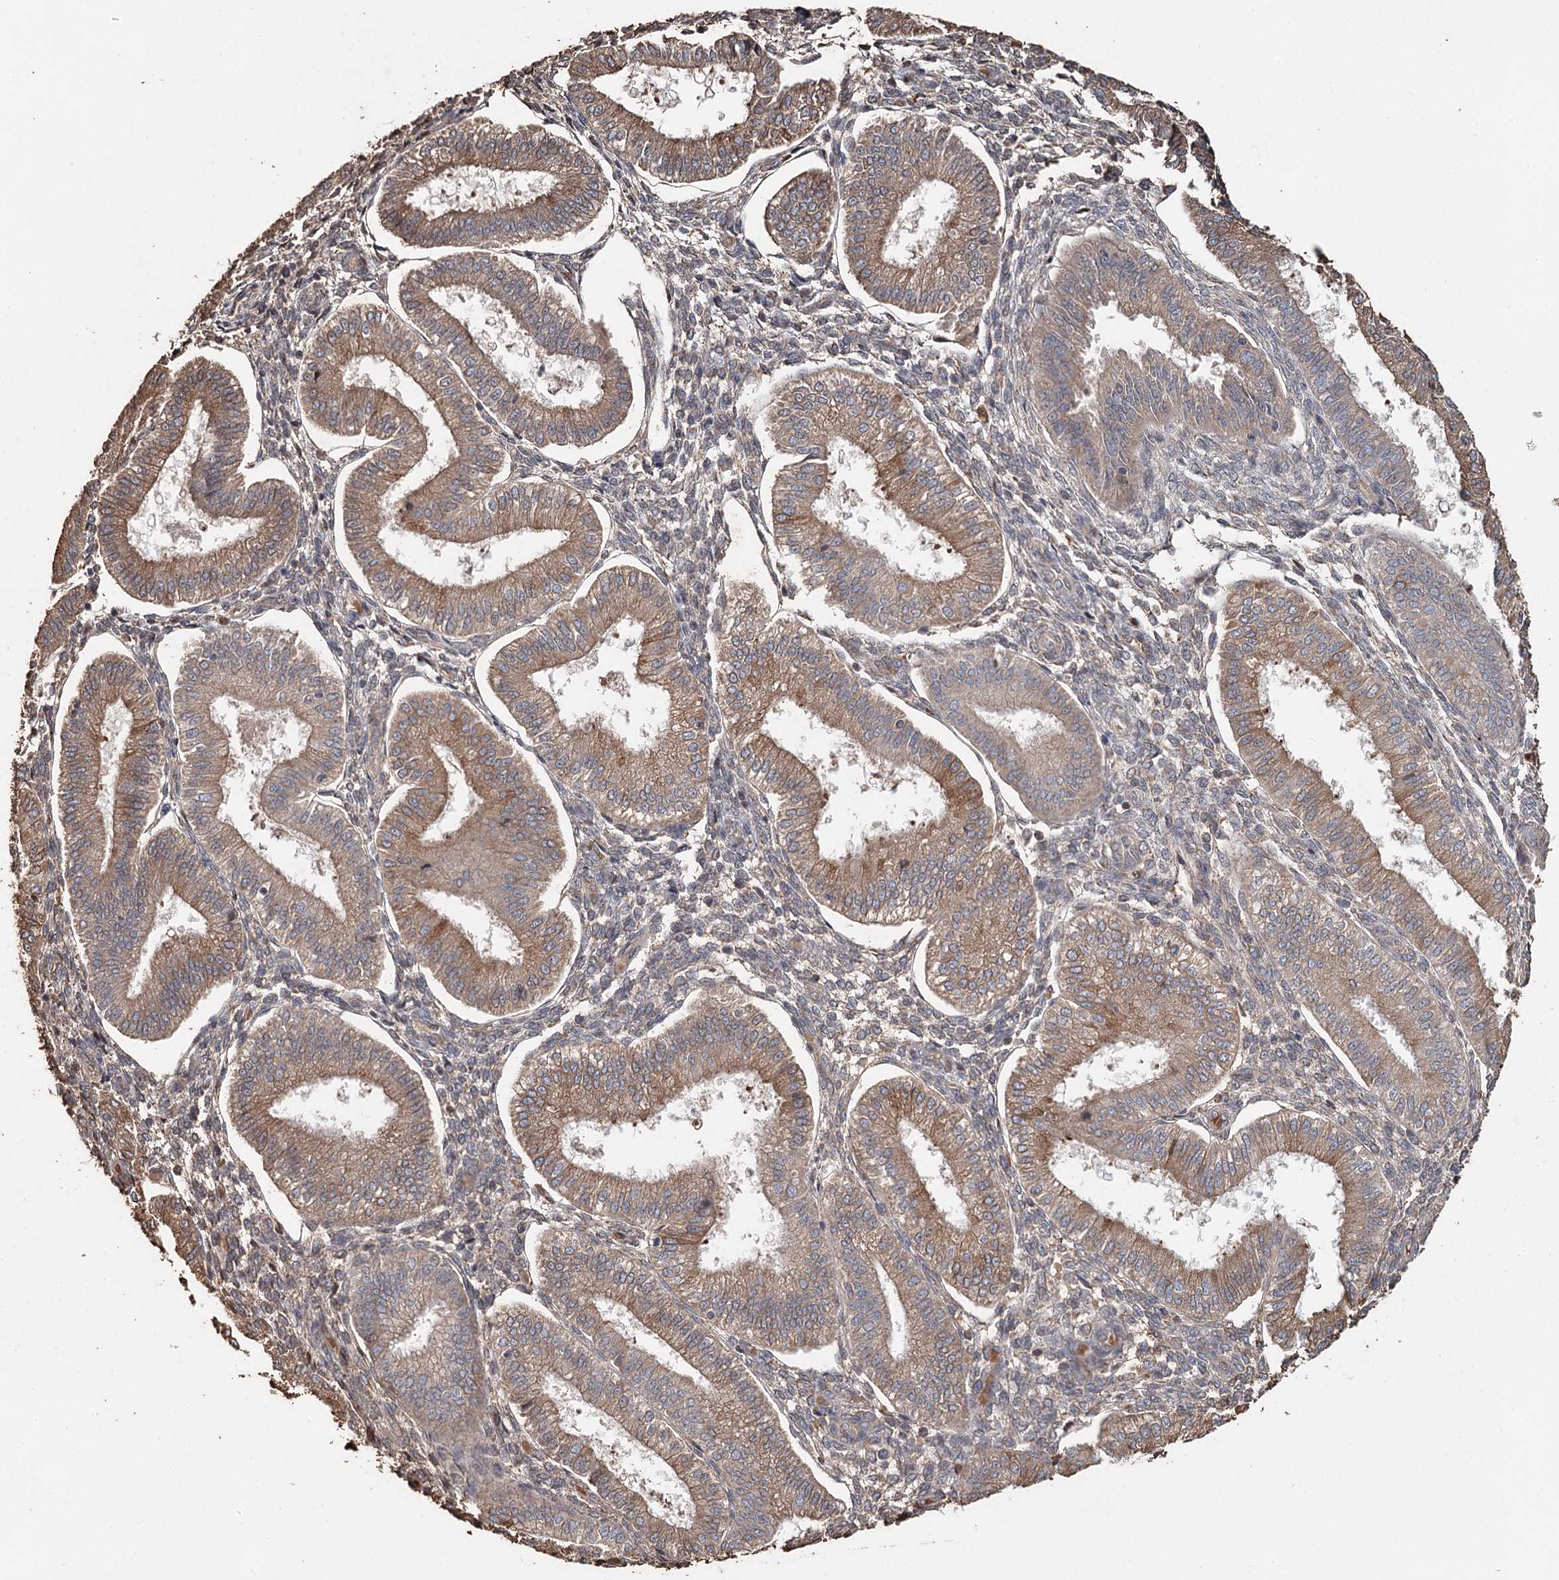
{"staining": {"intensity": "weak", "quantity": ">75%", "location": "cytoplasmic/membranous"}, "tissue": "endometrium", "cell_type": "Cells in endometrial stroma", "image_type": "normal", "snomed": [{"axis": "morphology", "description": "Normal tissue, NOS"}, {"axis": "topography", "description": "Endometrium"}], "caption": "Protein staining demonstrates weak cytoplasmic/membranous expression in approximately >75% of cells in endometrial stroma in unremarkable endometrium.", "gene": "SYVN1", "patient": {"sex": "female", "age": 39}}